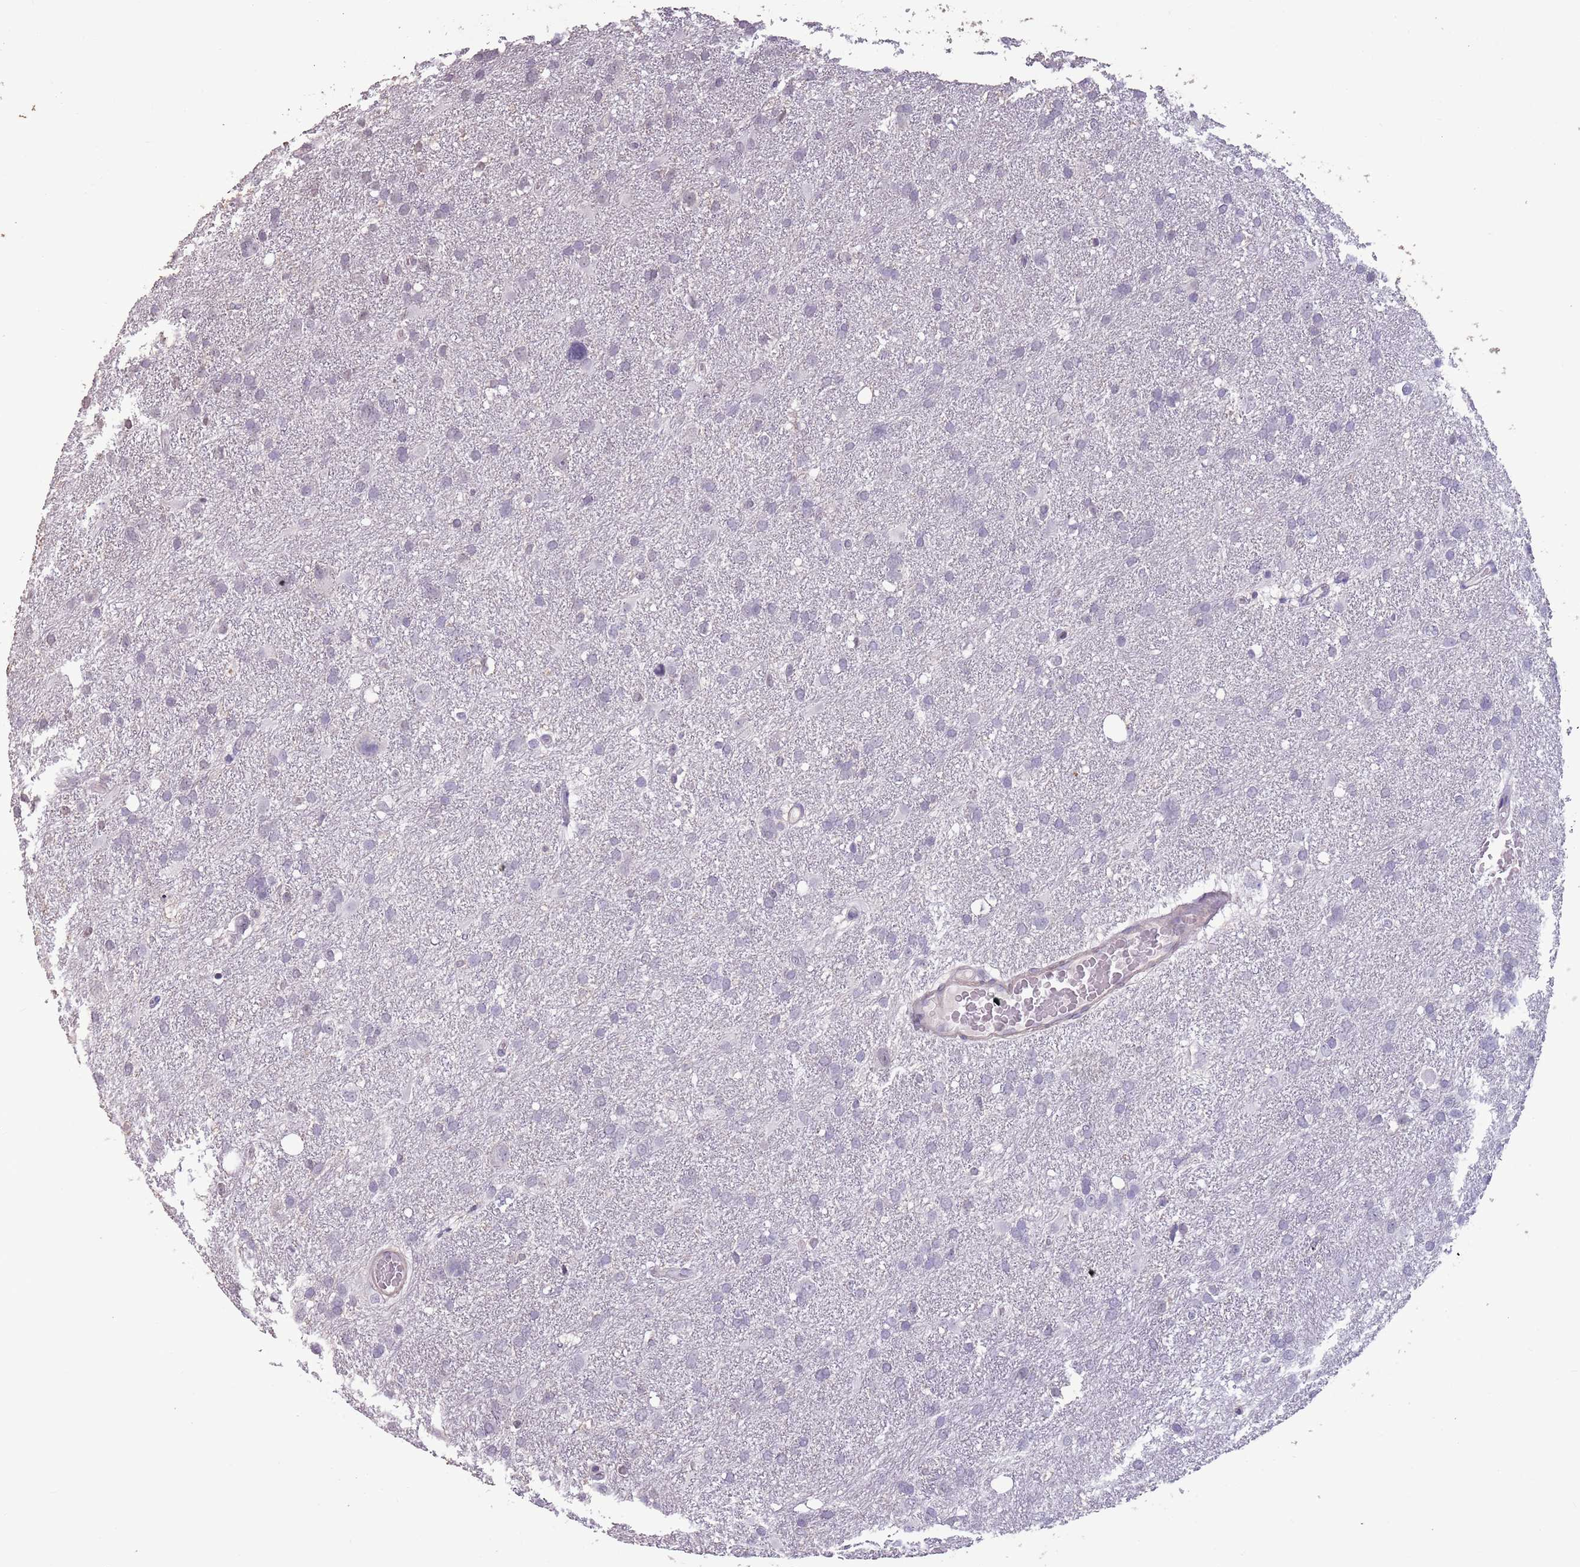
{"staining": {"intensity": "negative", "quantity": "none", "location": "none"}, "tissue": "glioma", "cell_type": "Tumor cells", "image_type": "cancer", "snomed": [{"axis": "morphology", "description": "Glioma, malignant, High grade"}, {"axis": "topography", "description": "Brain"}], "caption": "The photomicrograph shows no significant positivity in tumor cells of malignant high-grade glioma.", "gene": "SUN5", "patient": {"sex": "male", "age": 61}}